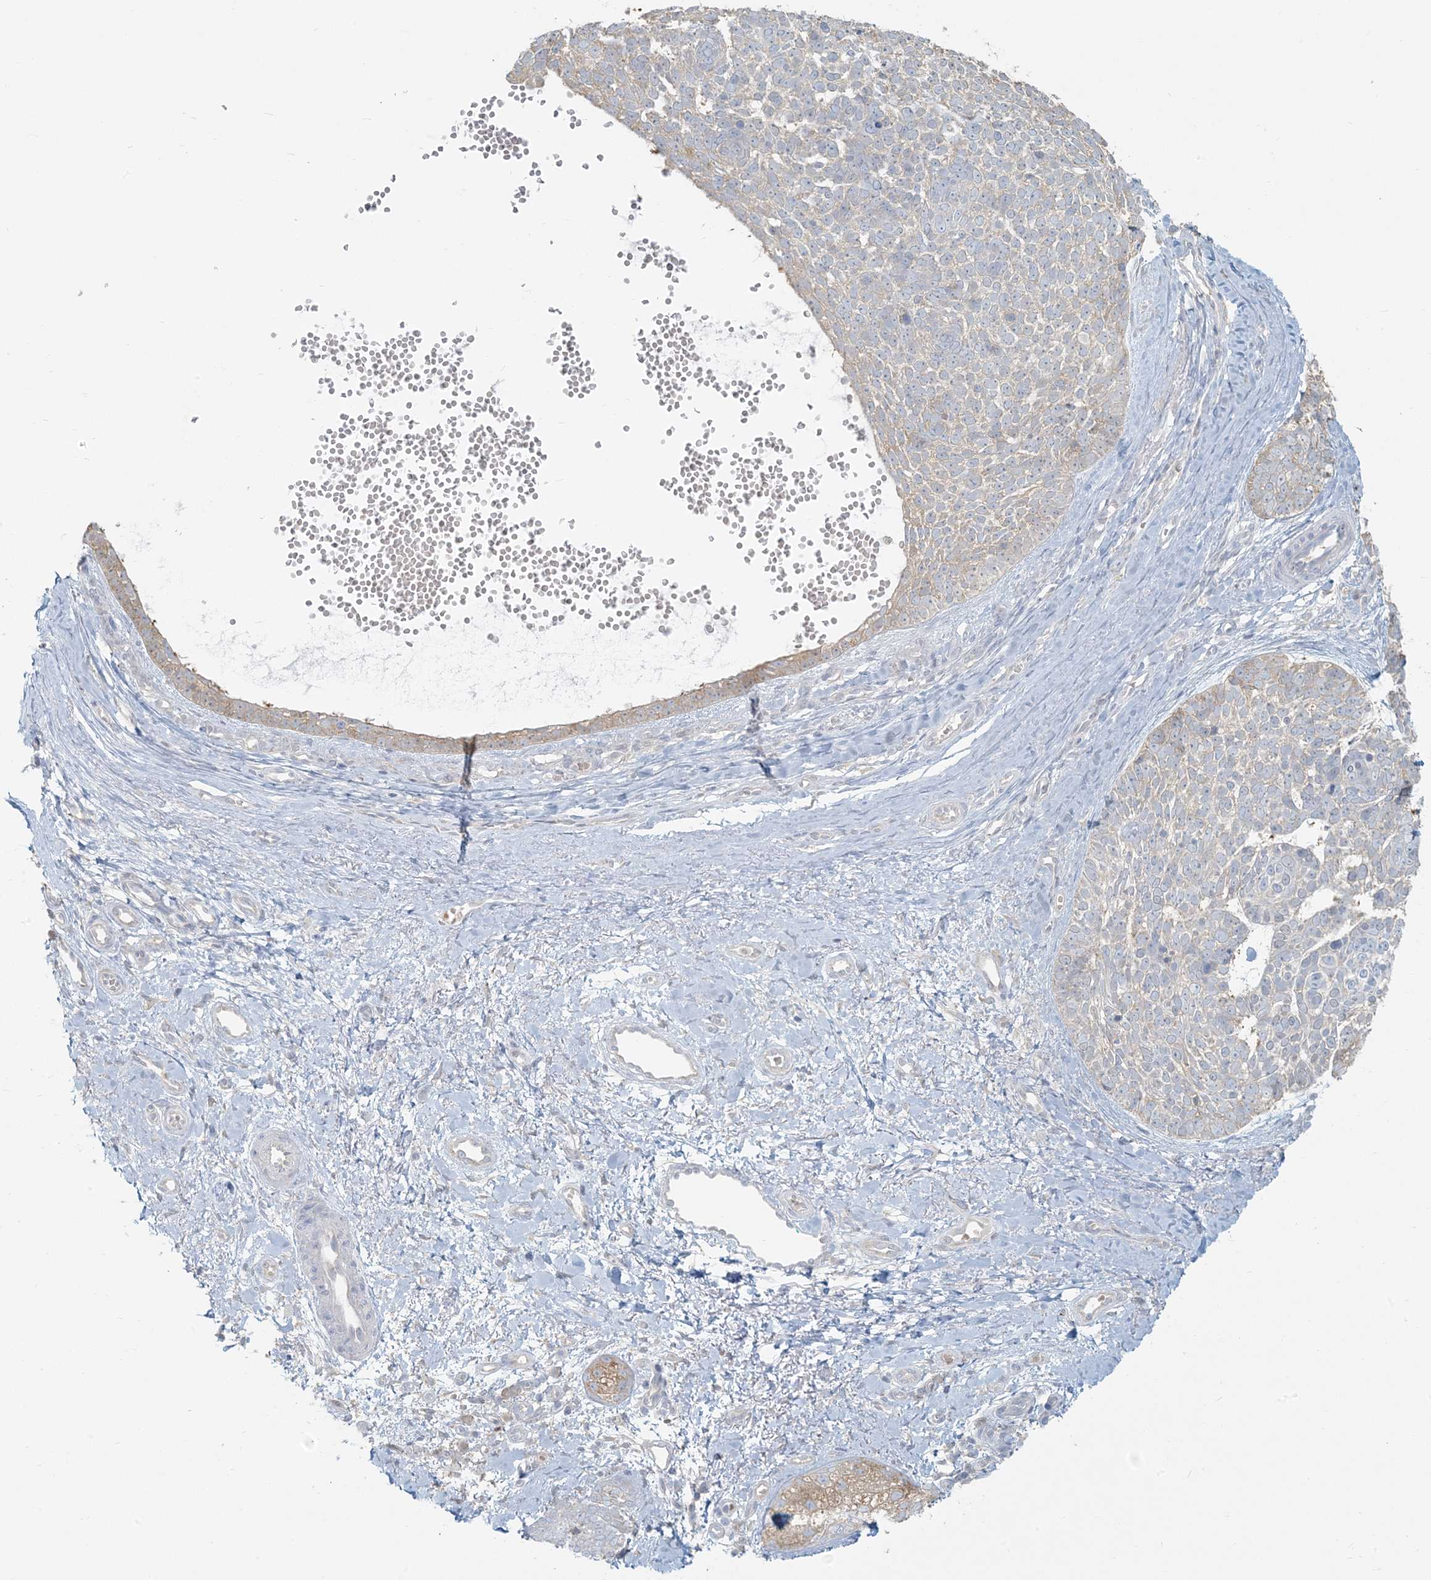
{"staining": {"intensity": "negative", "quantity": "none", "location": "none"}, "tissue": "skin cancer", "cell_type": "Tumor cells", "image_type": "cancer", "snomed": [{"axis": "morphology", "description": "Basal cell carcinoma"}, {"axis": "topography", "description": "Skin"}], "caption": "A histopathology image of human basal cell carcinoma (skin) is negative for staining in tumor cells. (DAB IHC, high magnification).", "gene": "HACL1", "patient": {"sex": "female", "age": 81}}